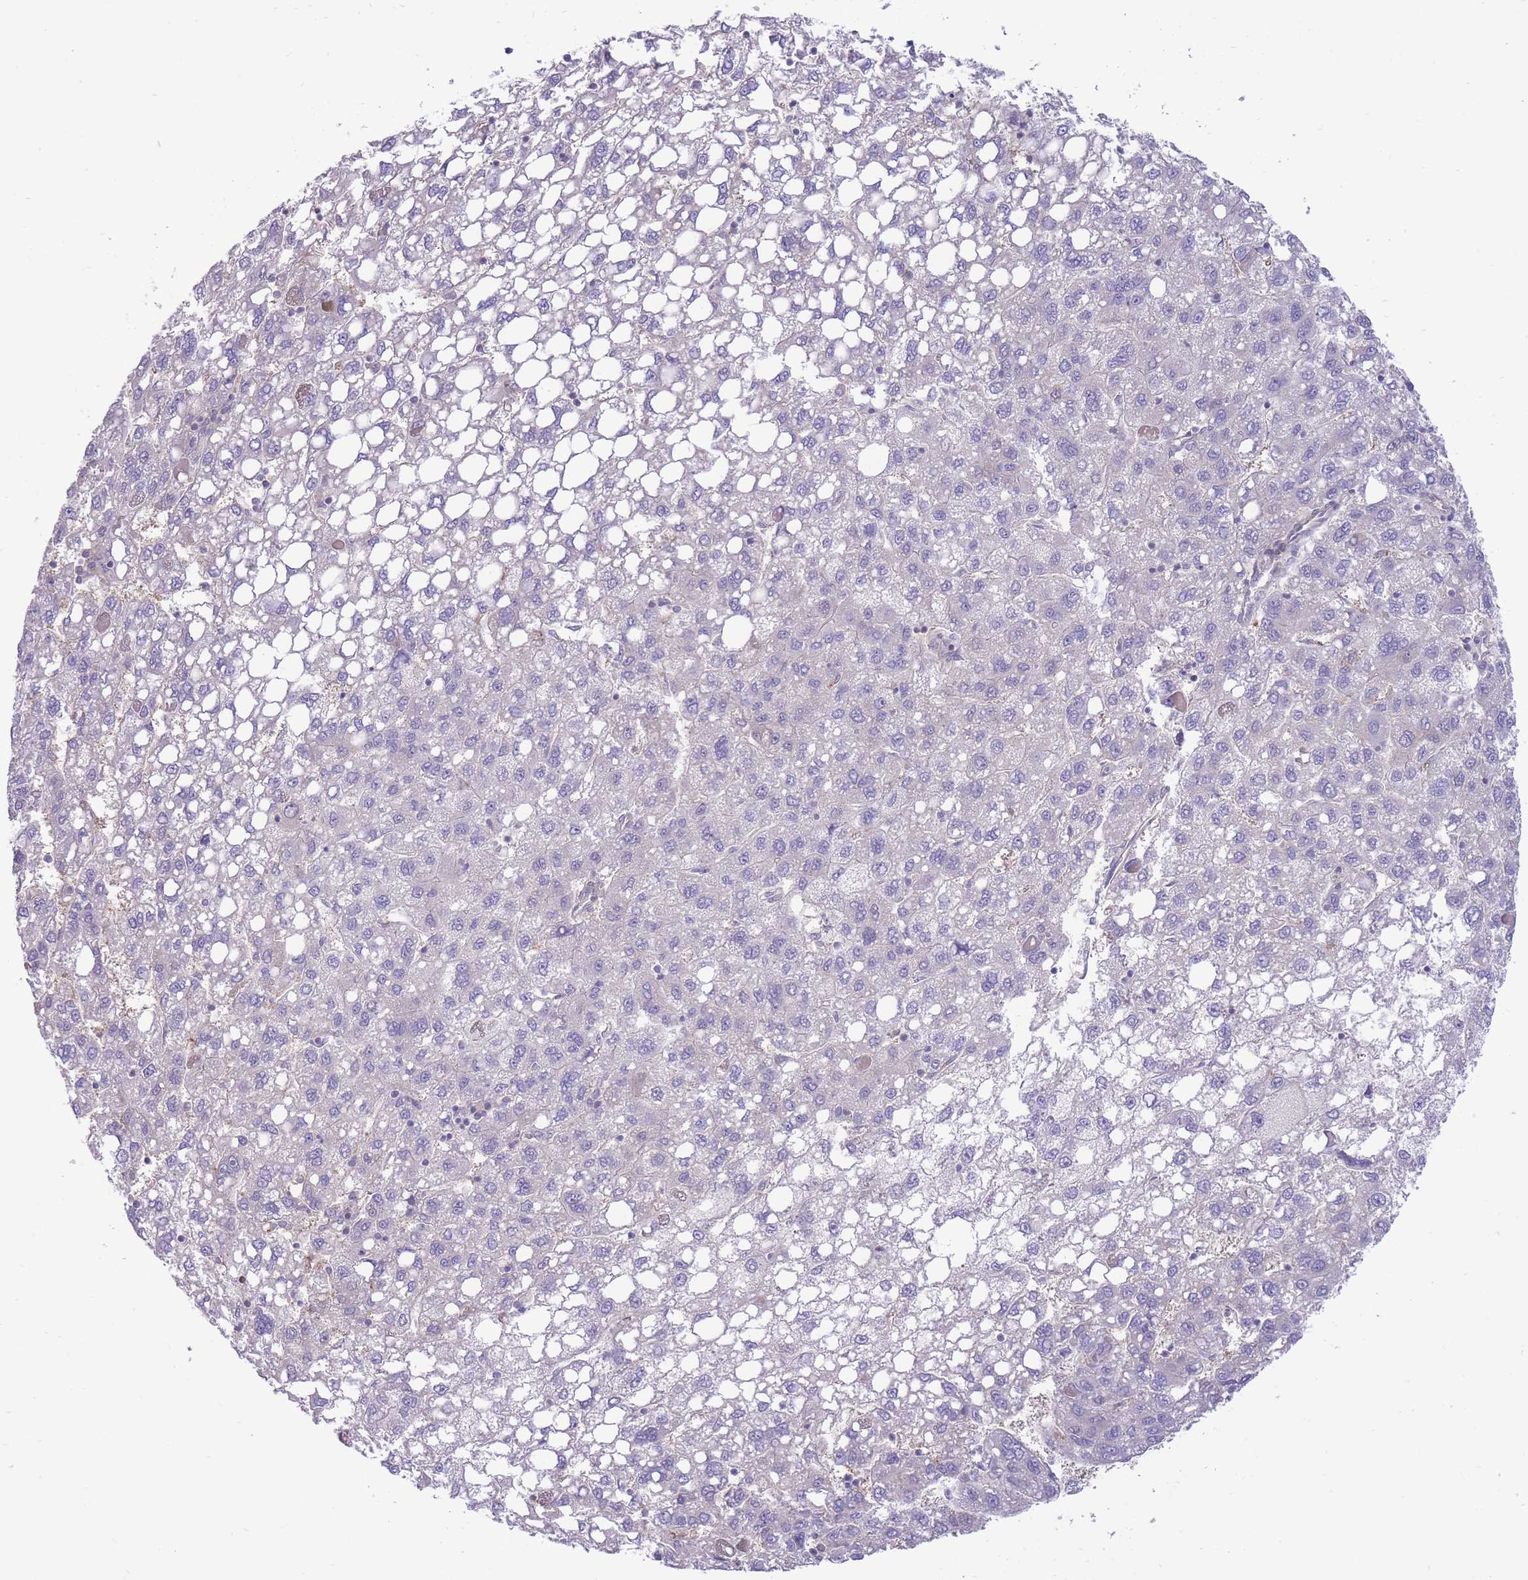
{"staining": {"intensity": "negative", "quantity": "none", "location": "none"}, "tissue": "liver cancer", "cell_type": "Tumor cells", "image_type": "cancer", "snomed": [{"axis": "morphology", "description": "Carcinoma, Hepatocellular, NOS"}, {"axis": "topography", "description": "Liver"}], "caption": "This is an immunohistochemistry (IHC) photomicrograph of human liver hepatocellular carcinoma. There is no expression in tumor cells.", "gene": "RGS11", "patient": {"sex": "female", "age": 82}}